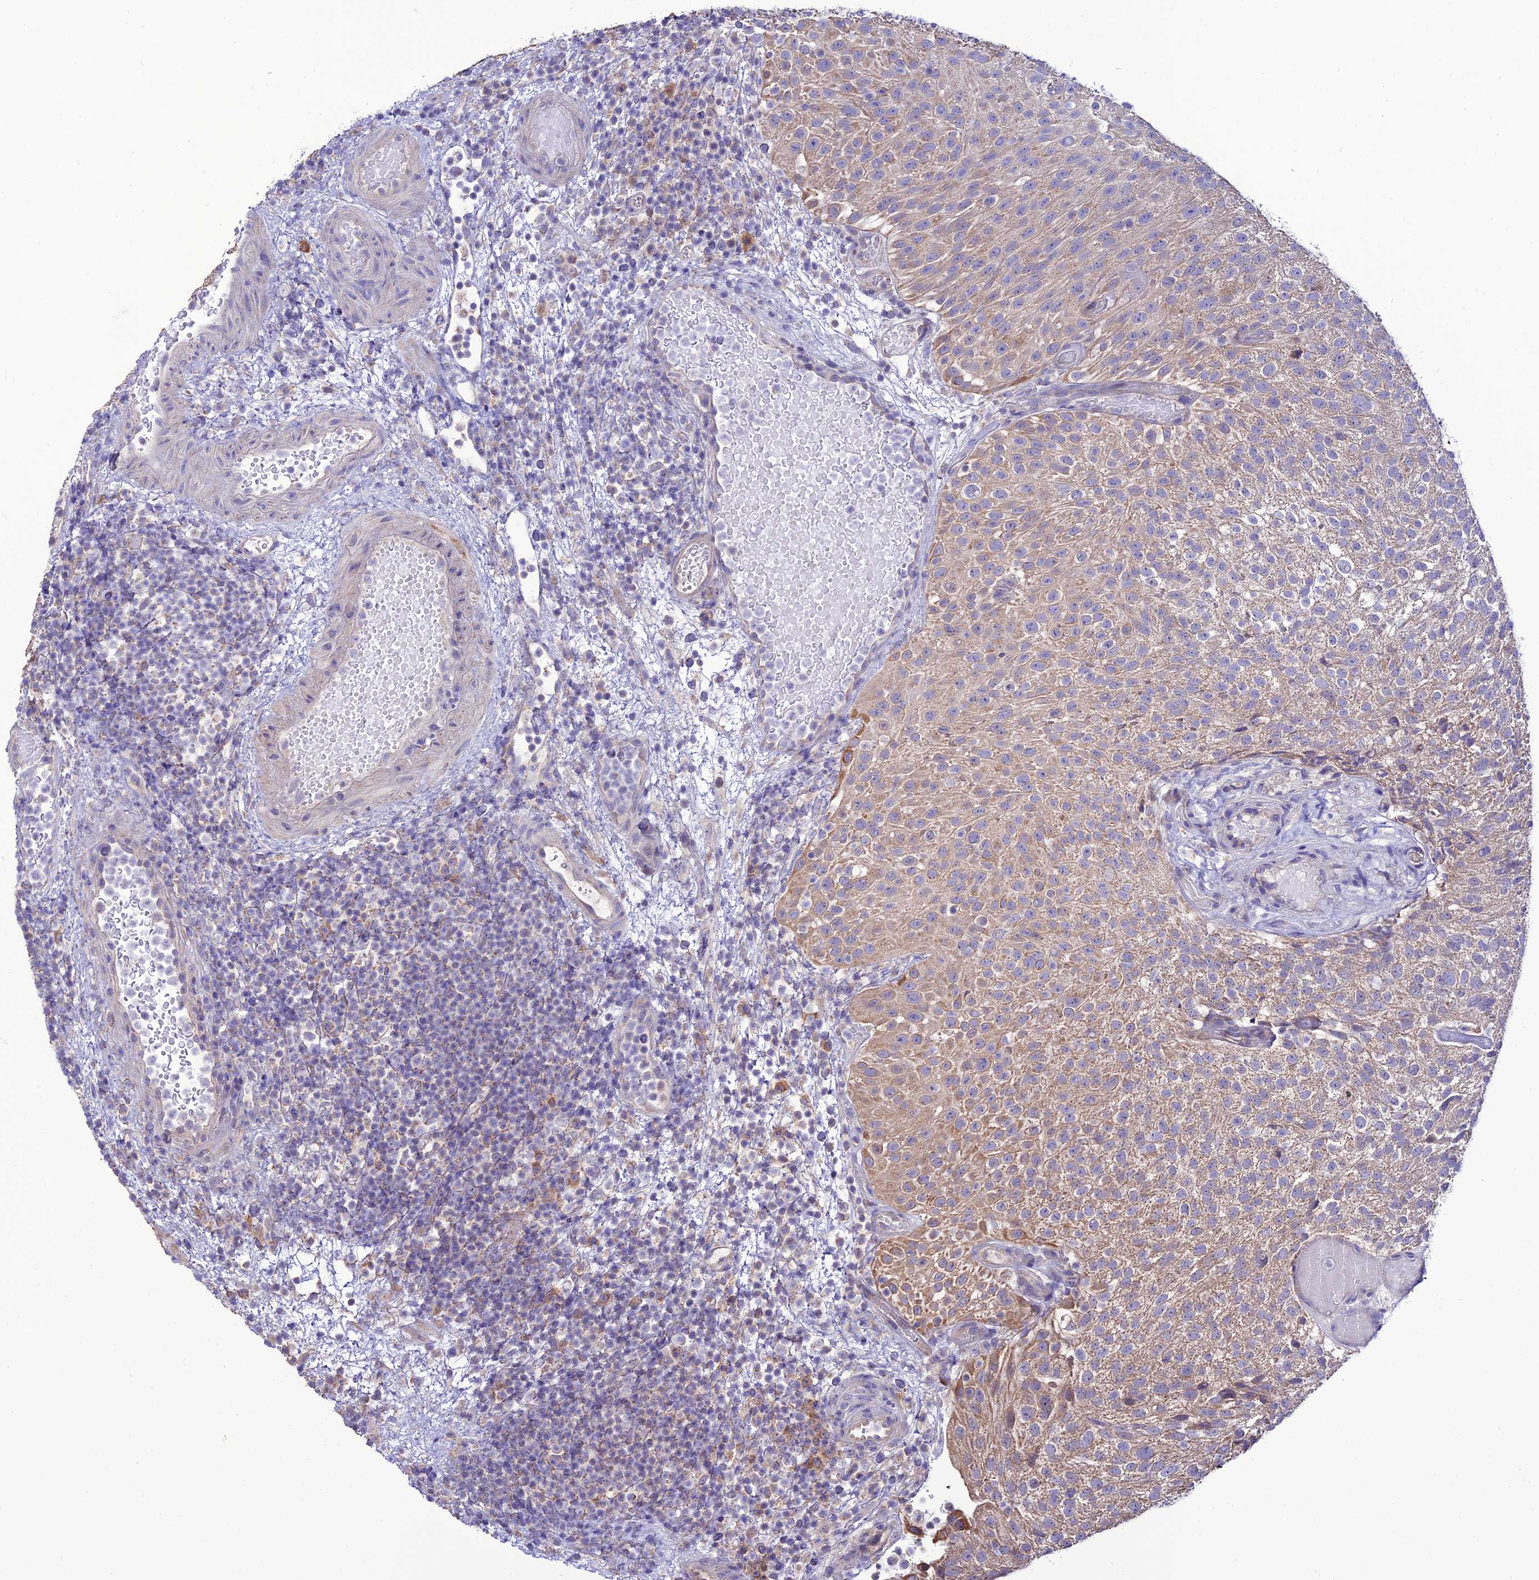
{"staining": {"intensity": "moderate", "quantity": "25%-75%", "location": "cytoplasmic/membranous"}, "tissue": "urothelial cancer", "cell_type": "Tumor cells", "image_type": "cancer", "snomed": [{"axis": "morphology", "description": "Urothelial carcinoma, Low grade"}, {"axis": "topography", "description": "Urinary bladder"}], "caption": "Immunohistochemistry staining of urothelial carcinoma (low-grade), which shows medium levels of moderate cytoplasmic/membranous staining in about 25%-75% of tumor cells indicating moderate cytoplasmic/membranous protein staining. The staining was performed using DAB (brown) for protein detection and nuclei were counterstained in hematoxylin (blue).", "gene": "HOGA1", "patient": {"sex": "male", "age": 78}}